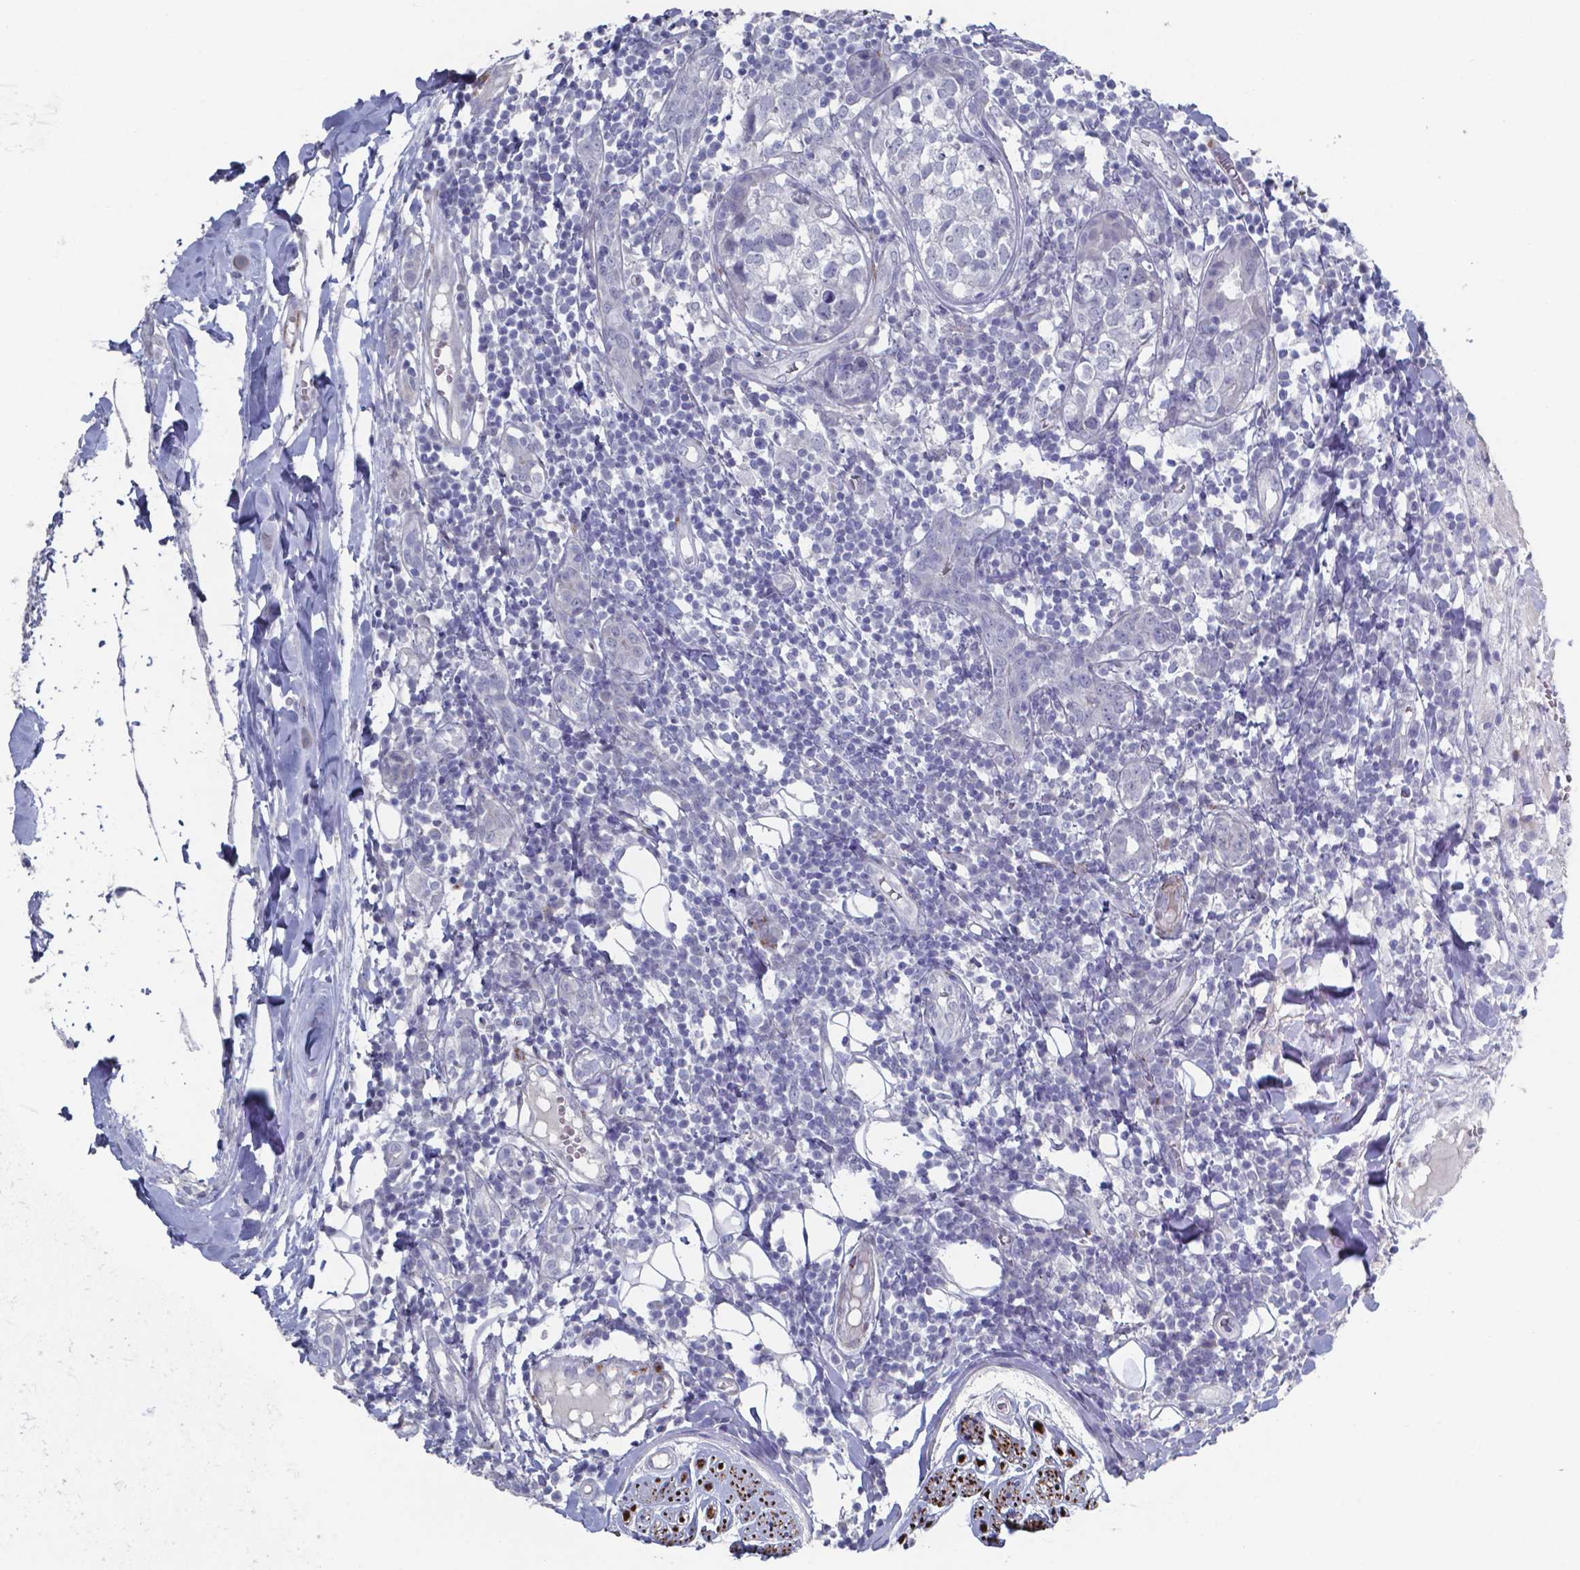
{"staining": {"intensity": "negative", "quantity": "none", "location": "none"}, "tissue": "breast cancer", "cell_type": "Tumor cells", "image_type": "cancer", "snomed": [{"axis": "morphology", "description": "Duct carcinoma"}, {"axis": "topography", "description": "Breast"}], "caption": "An immunohistochemistry histopathology image of breast infiltrating ductal carcinoma is shown. There is no staining in tumor cells of breast infiltrating ductal carcinoma. The staining was performed using DAB to visualize the protein expression in brown, while the nuclei were stained in blue with hematoxylin (Magnification: 20x).", "gene": "PLA2R1", "patient": {"sex": "female", "age": 30}}